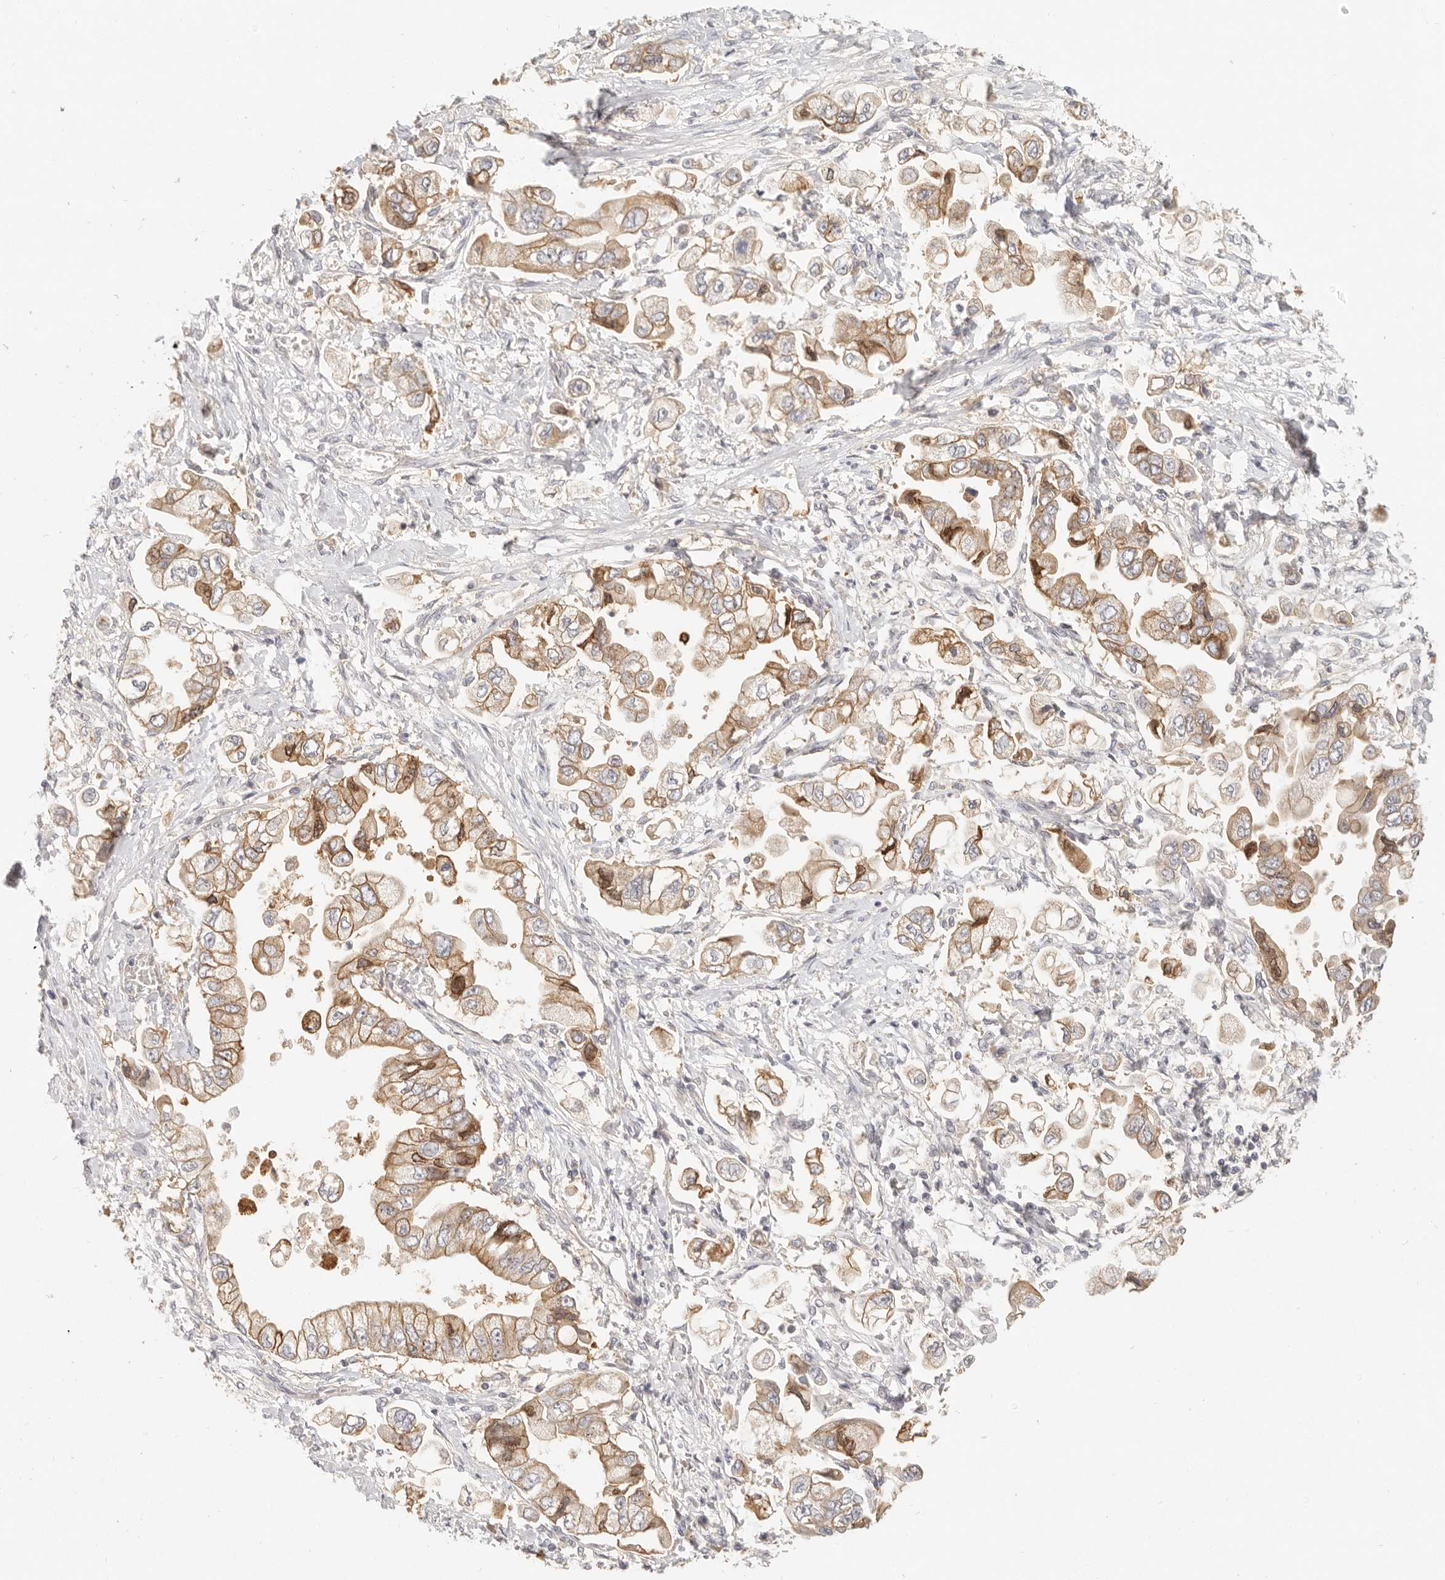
{"staining": {"intensity": "moderate", "quantity": ">75%", "location": "cytoplasmic/membranous"}, "tissue": "stomach cancer", "cell_type": "Tumor cells", "image_type": "cancer", "snomed": [{"axis": "morphology", "description": "Adenocarcinoma, NOS"}, {"axis": "topography", "description": "Stomach"}], "caption": "Moderate cytoplasmic/membranous staining is seen in about >75% of tumor cells in stomach cancer.", "gene": "ANXA9", "patient": {"sex": "male", "age": 62}}